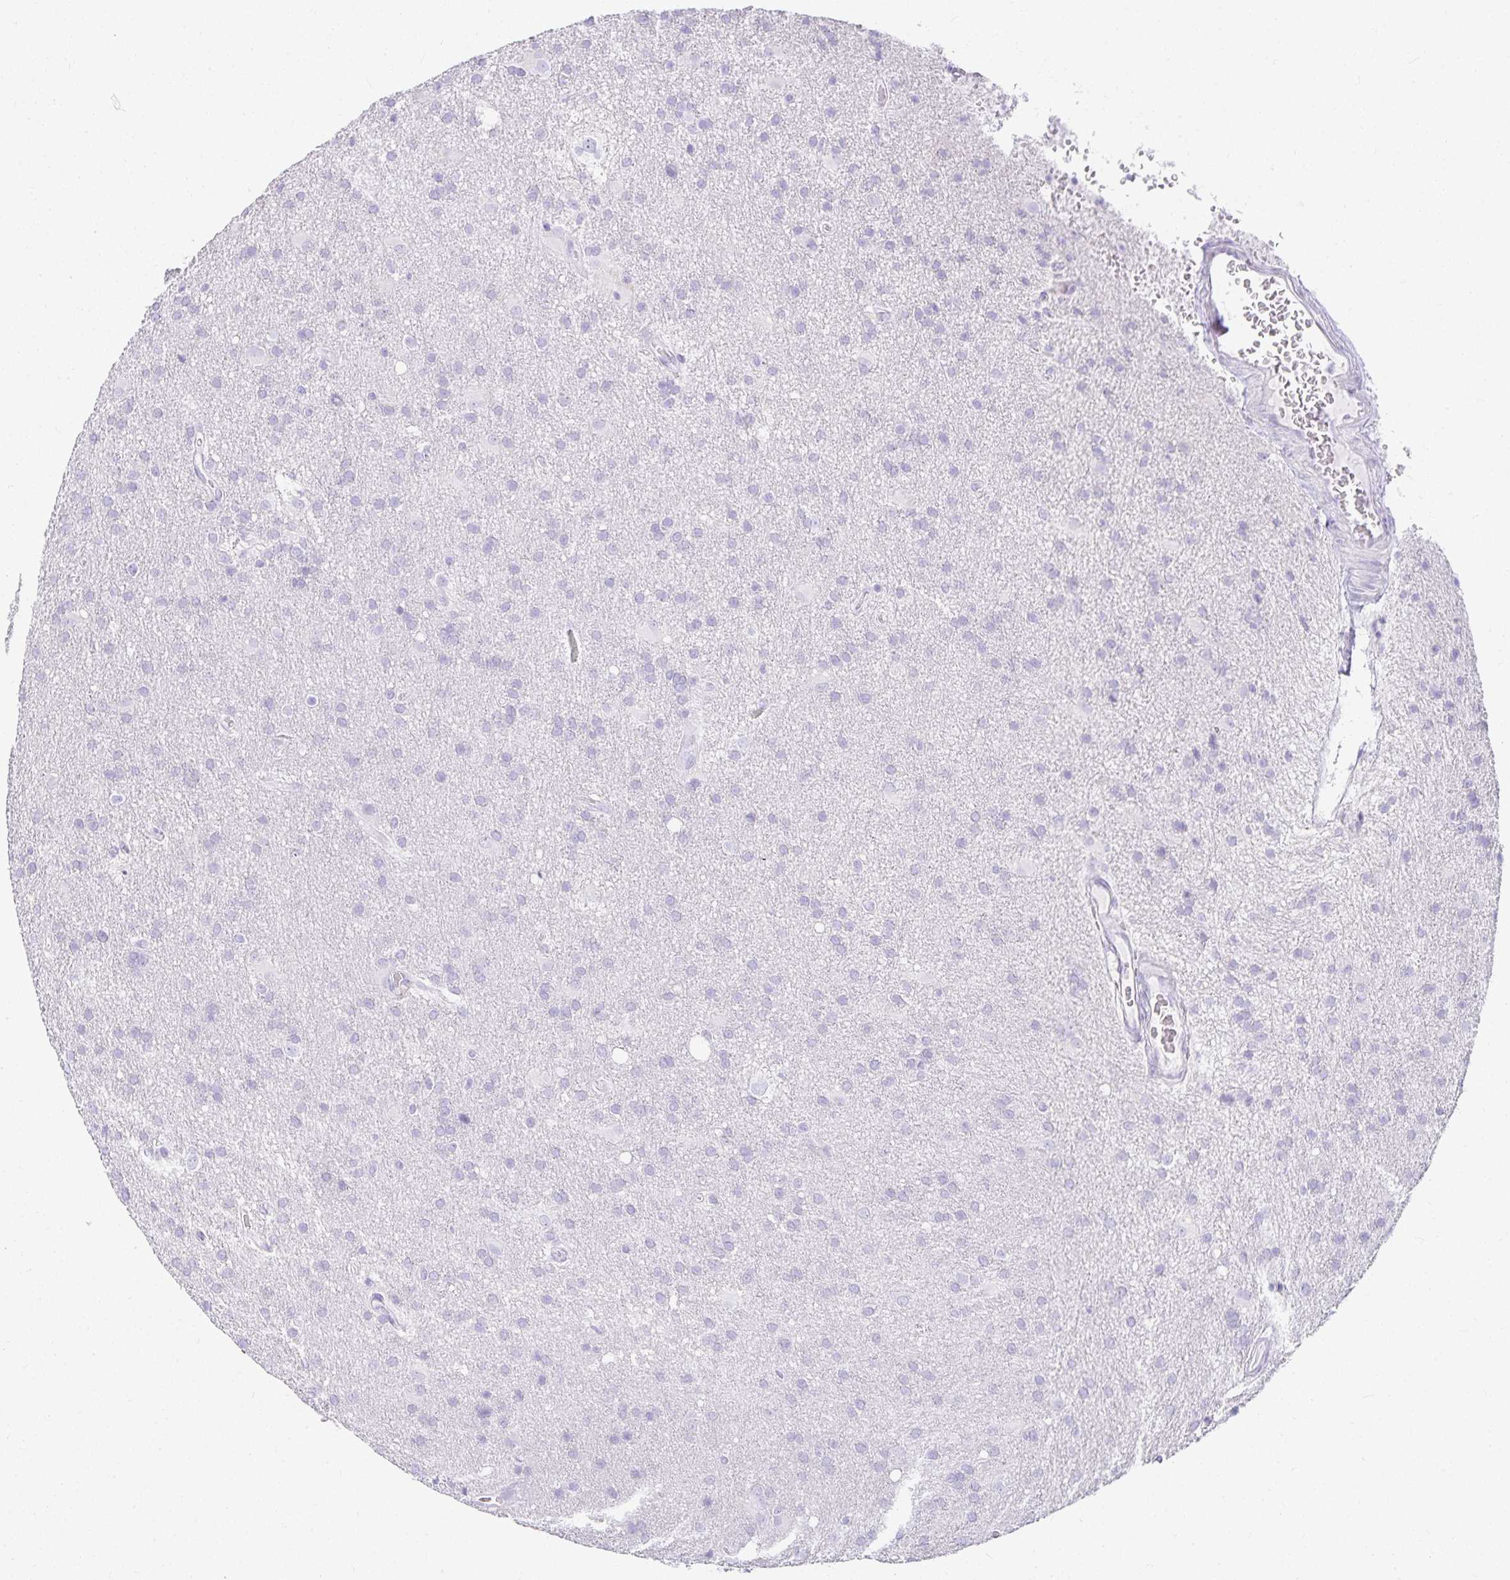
{"staining": {"intensity": "negative", "quantity": "none", "location": "none"}, "tissue": "glioma", "cell_type": "Tumor cells", "image_type": "cancer", "snomed": [{"axis": "morphology", "description": "Glioma, malignant, Low grade"}, {"axis": "topography", "description": "Brain"}], "caption": "Protein analysis of low-grade glioma (malignant) exhibits no significant expression in tumor cells. Nuclei are stained in blue.", "gene": "GP2", "patient": {"sex": "male", "age": 66}}